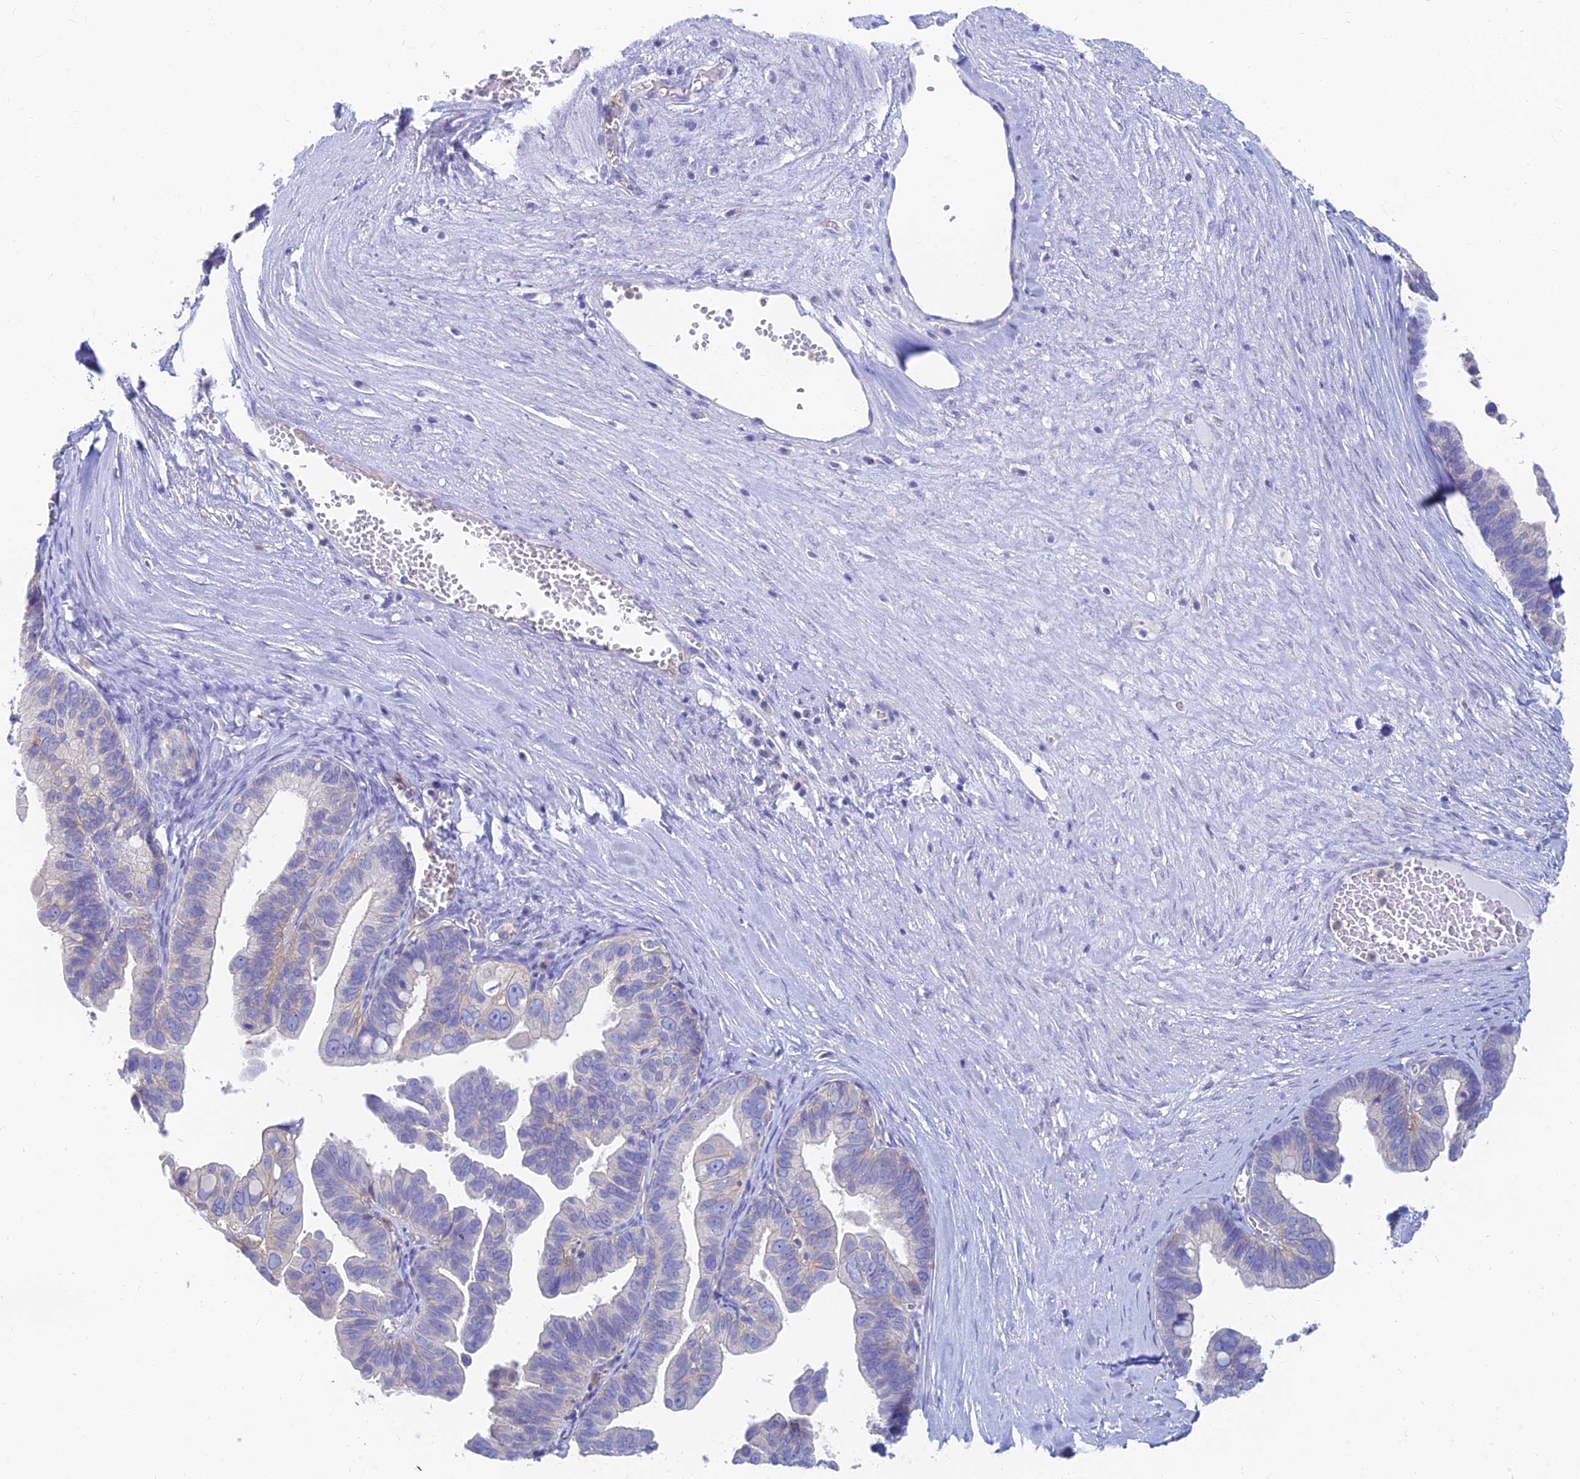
{"staining": {"intensity": "weak", "quantity": "<25%", "location": "cytoplasmic/membranous"}, "tissue": "ovarian cancer", "cell_type": "Tumor cells", "image_type": "cancer", "snomed": [{"axis": "morphology", "description": "Cystadenocarcinoma, serous, NOS"}, {"axis": "topography", "description": "Ovary"}], "caption": "This is a photomicrograph of immunohistochemistry staining of ovarian serous cystadenocarcinoma, which shows no positivity in tumor cells.", "gene": "STRN4", "patient": {"sex": "female", "age": 56}}